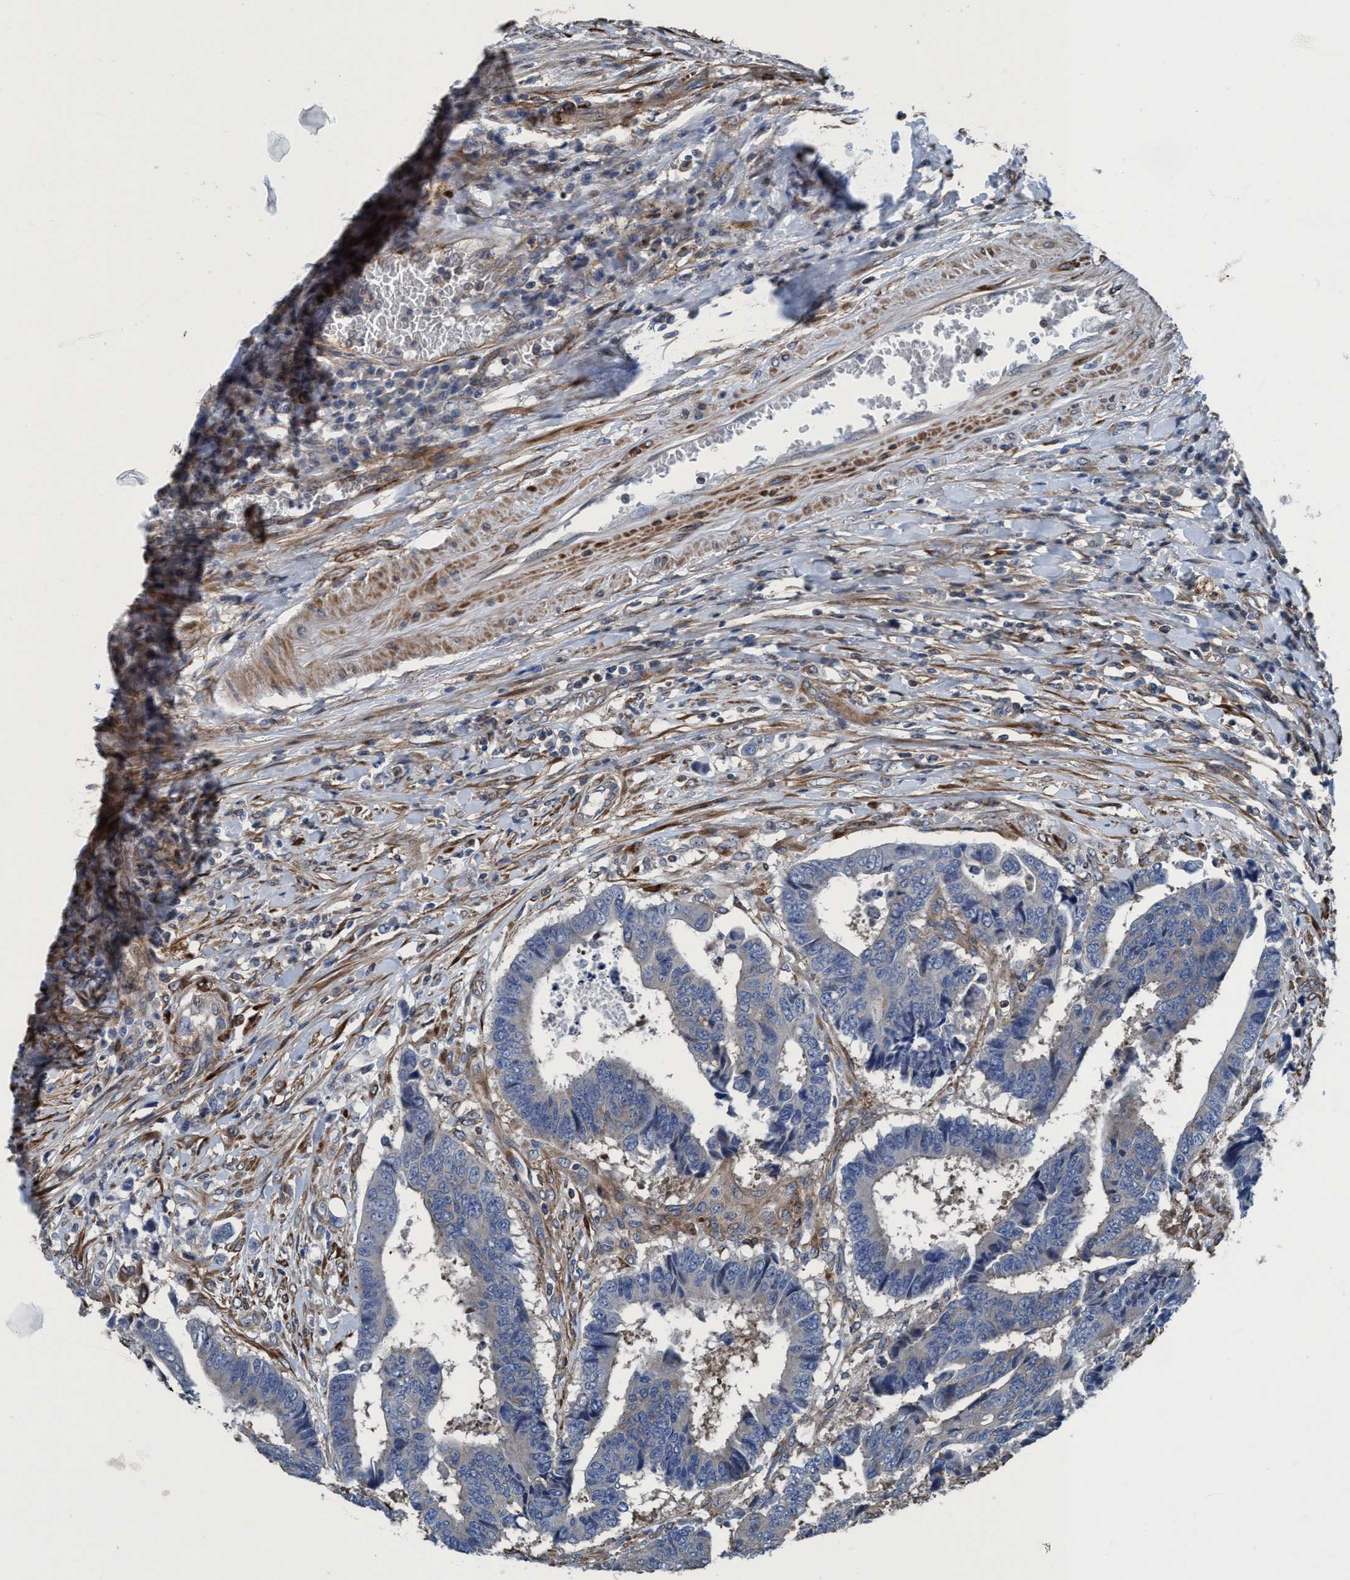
{"staining": {"intensity": "negative", "quantity": "none", "location": "none"}, "tissue": "colorectal cancer", "cell_type": "Tumor cells", "image_type": "cancer", "snomed": [{"axis": "morphology", "description": "Adenocarcinoma, NOS"}, {"axis": "topography", "description": "Rectum"}], "caption": "This is a photomicrograph of immunohistochemistry (IHC) staining of colorectal cancer (adenocarcinoma), which shows no staining in tumor cells.", "gene": "NMT1", "patient": {"sex": "male", "age": 84}}